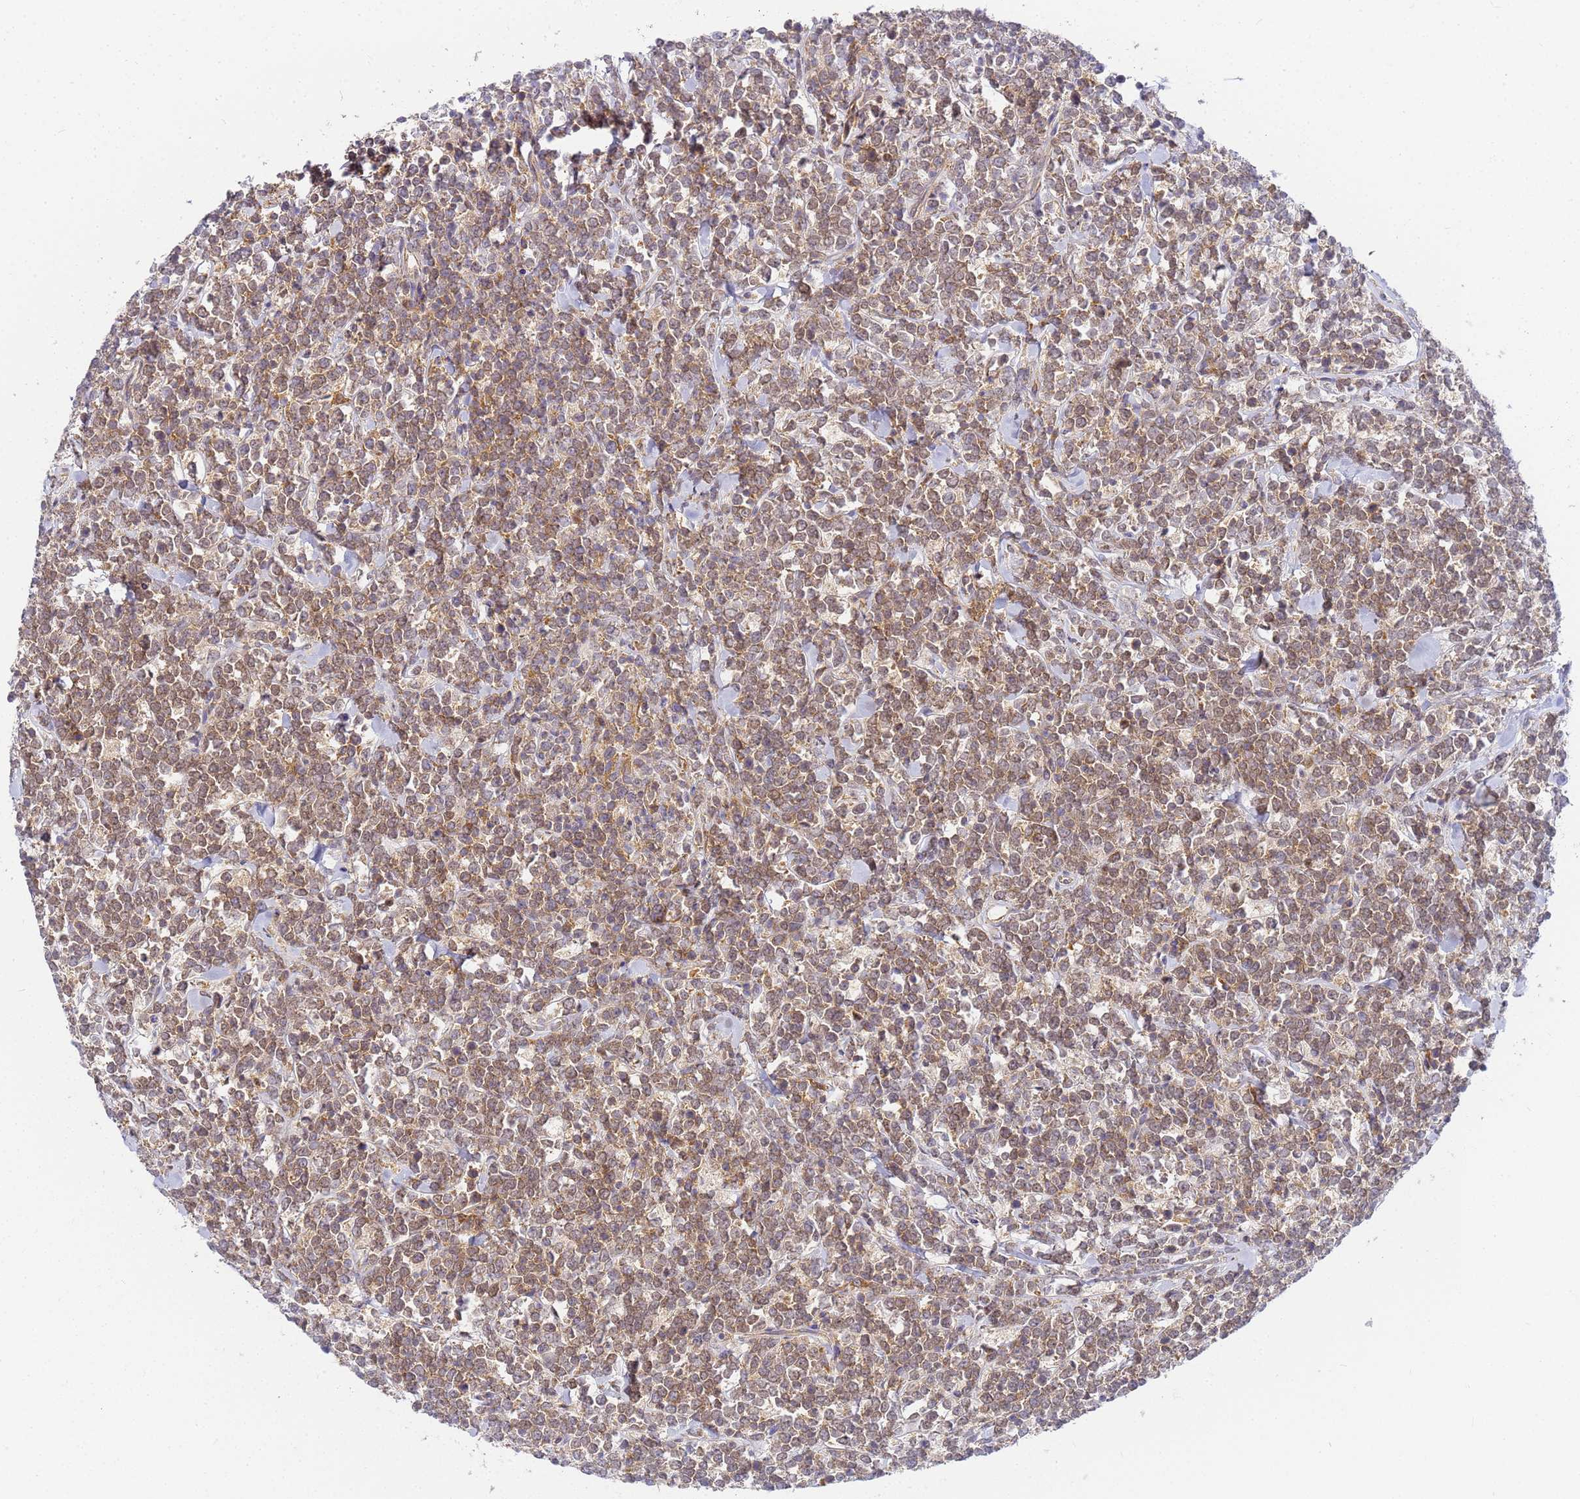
{"staining": {"intensity": "moderate", "quantity": ">75%", "location": "cytoplasmic/membranous"}, "tissue": "lymphoma", "cell_type": "Tumor cells", "image_type": "cancer", "snomed": [{"axis": "morphology", "description": "Malignant lymphoma, non-Hodgkin's type, High grade"}, {"axis": "topography", "description": "Small intestine"}], "caption": "The image displays staining of high-grade malignant lymphoma, non-Hodgkin's type, revealing moderate cytoplasmic/membranous protein expression (brown color) within tumor cells.", "gene": "CHM", "patient": {"sex": "male", "age": 8}}